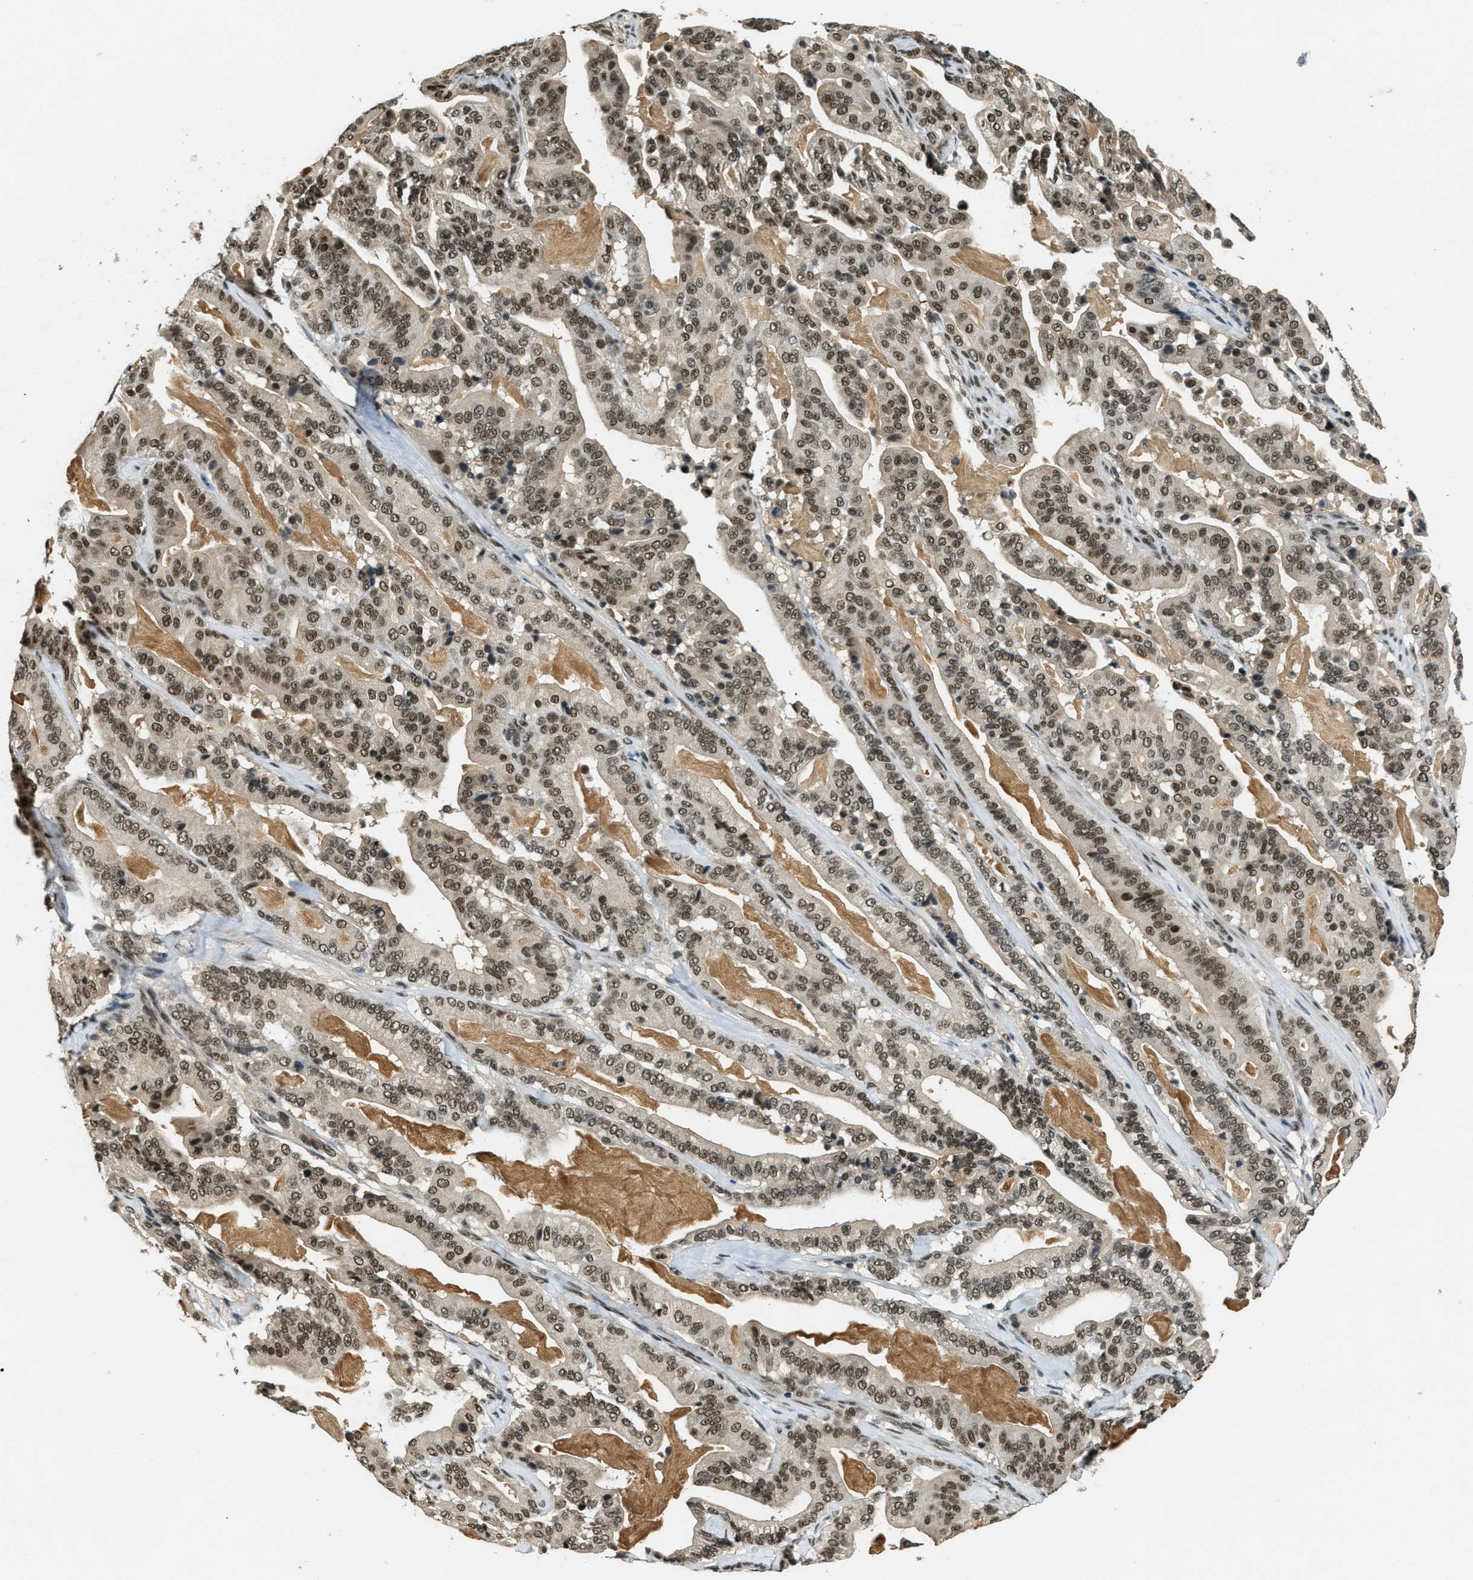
{"staining": {"intensity": "strong", "quantity": ">75%", "location": "nuclear"}, "tissue": "pancreatic cancer", "cell_type": "Tumor cells", "image_type": "cancer", "snomed": [{"axis": "morphology", "description": "Adenocarcinoma, NOS"}, {"axis": "topography", "description": "Pancreas"}], "caption": "Human pancreatic cancer (adenocarcinoma) stained for a protein (brown) demonstrates strong nuclear positive expression in approximately >75% of tumor cells.", "gene": "ZNF148", "patient": {"sex": "male", "age": 63}}